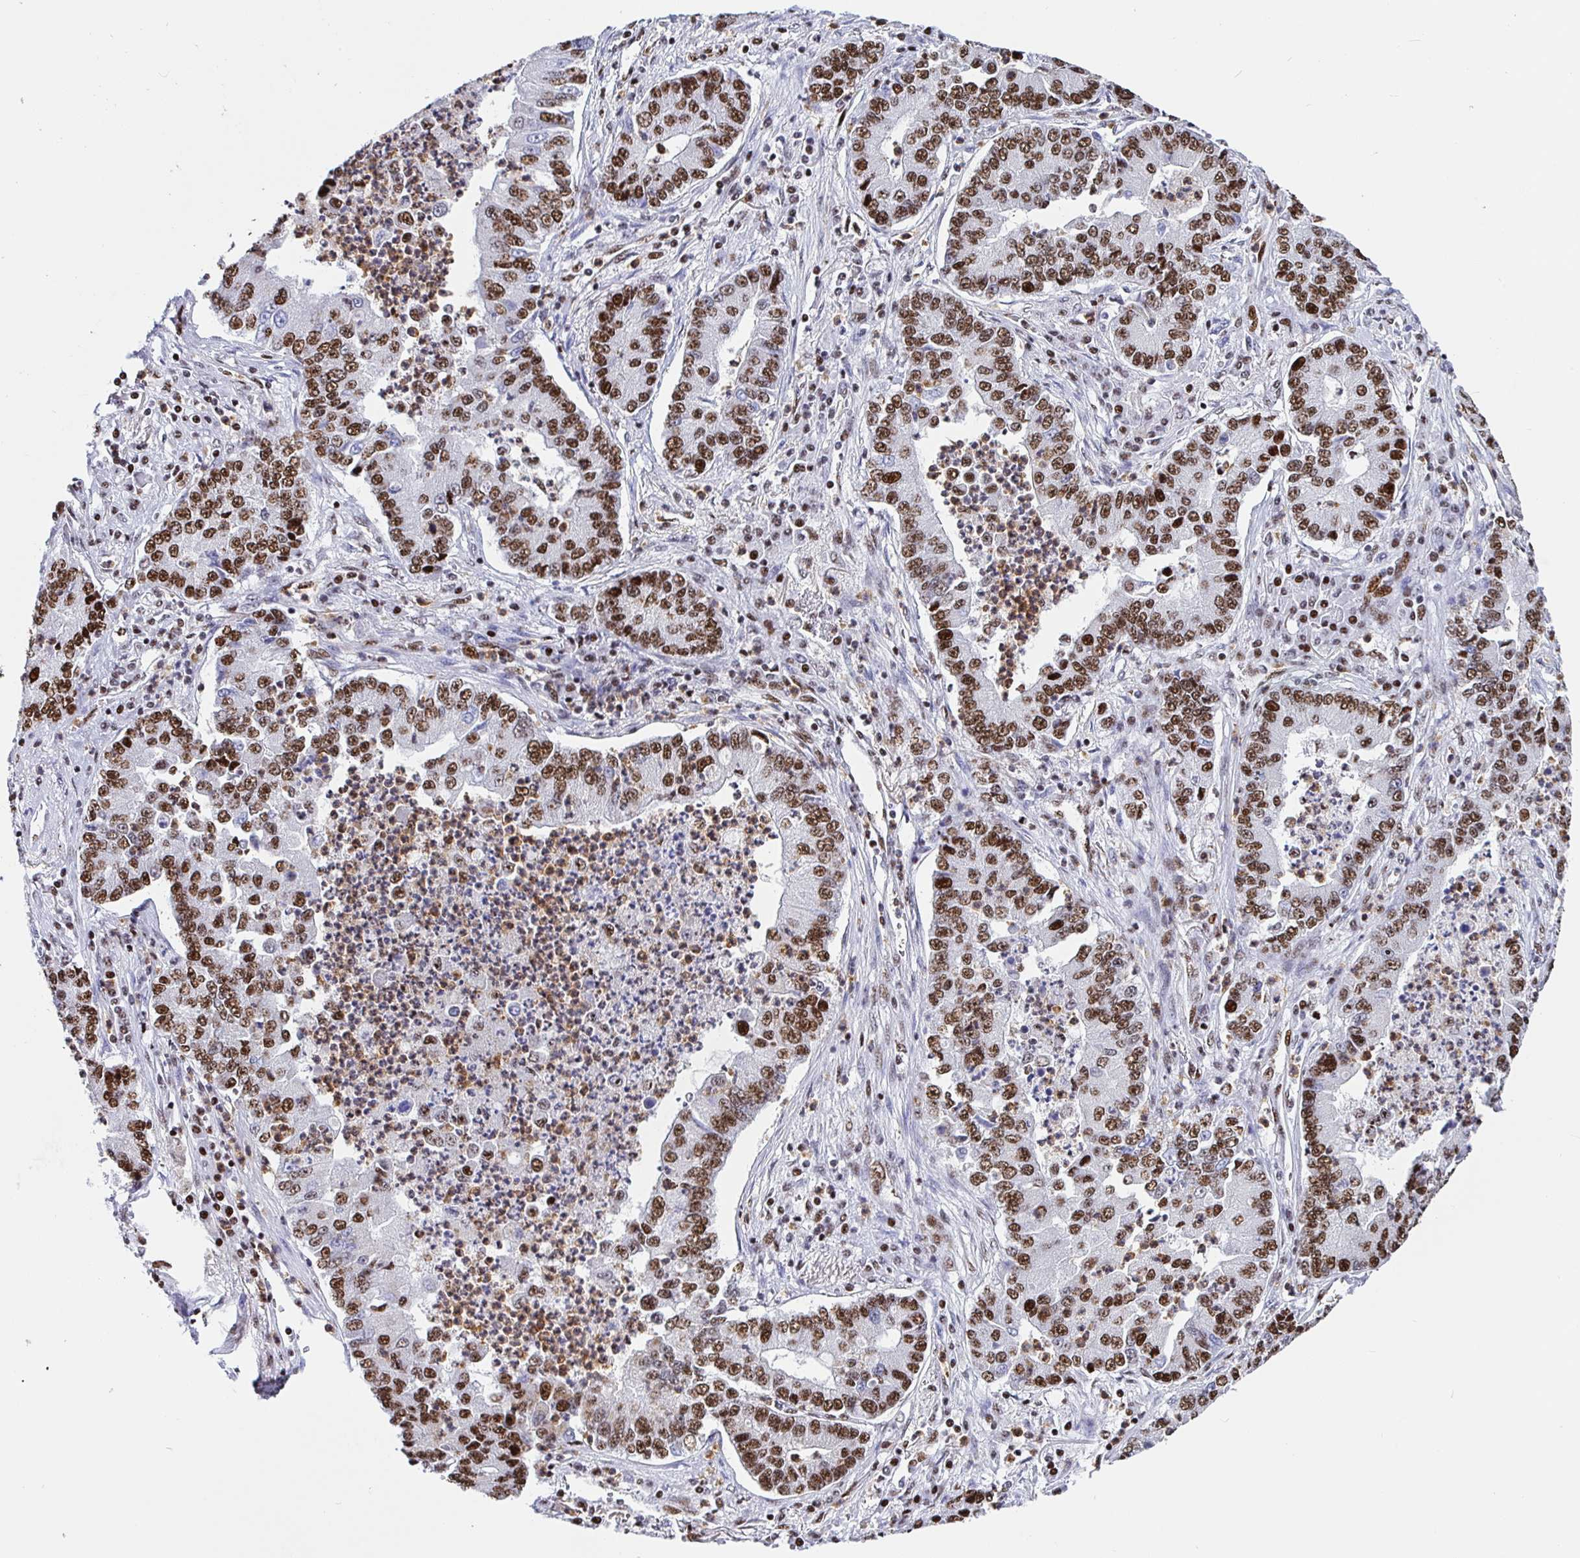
{"staining": {"intensity": "moderate", "quantity": ">75%", "location": "nuclear"}, "tissue": "lung cancer", "cell_type": "Tumor cells", "image_type": "cancer", "snomed": [{"axis": "morphology", "description": "Adenocarcinoma, NOS"}, {"axis": "topography", "description": "Lung"}], "caption": "A high-resolution image shows IHC staining of adenocarcinoma (lung), which displays moderate nuclear expression in approximately >75% of tumor cells. (Stains: DAB in brown, nuclei in blue, Microscopy: brightfield microscopy at high magnification).", "gene": "SETD5", "patient": {"sex": "female", "age": 57}}